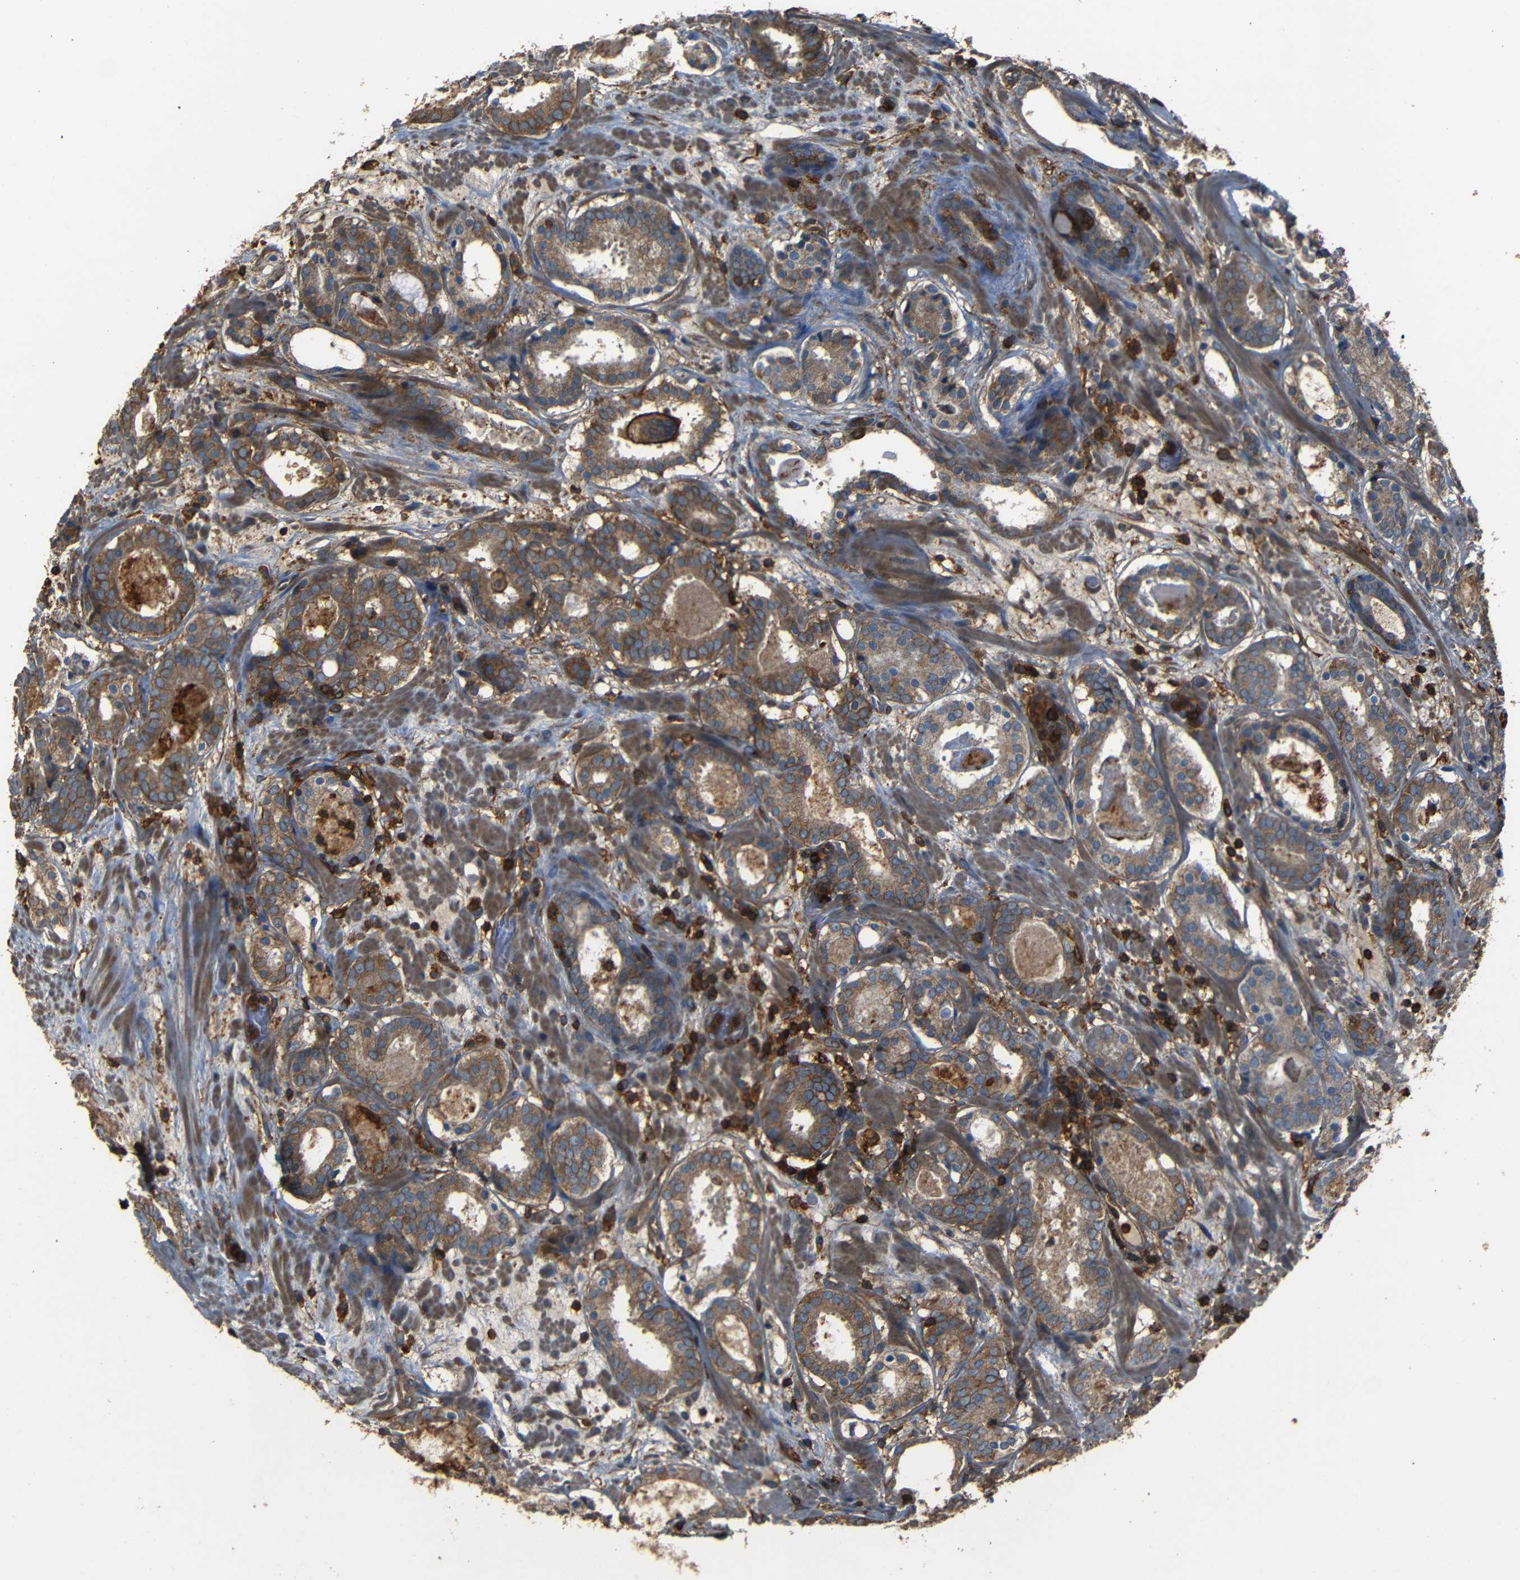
{"staining": {"intensity": "moderate", "quantity": ">75%", "location": "cytoplasmic/membranous"}, "tissue": "prostate cancer", "cell_type": "Tumor cells", "image_type": "cancer", "snomed": [{"axis": "morphology", "description": "Adenocarcinoma, Low grade"}, {"axis": "topography", "description": "Prostate"}], "caption": "The image shows staining of low-grade adenocarcinoma (prostate), revealing moderate cytoplasmic/membranous protein expression (brown color) within tumor cells.", "gene": "ADGRE5", "patient": {"sex": "male", "age": 69}}